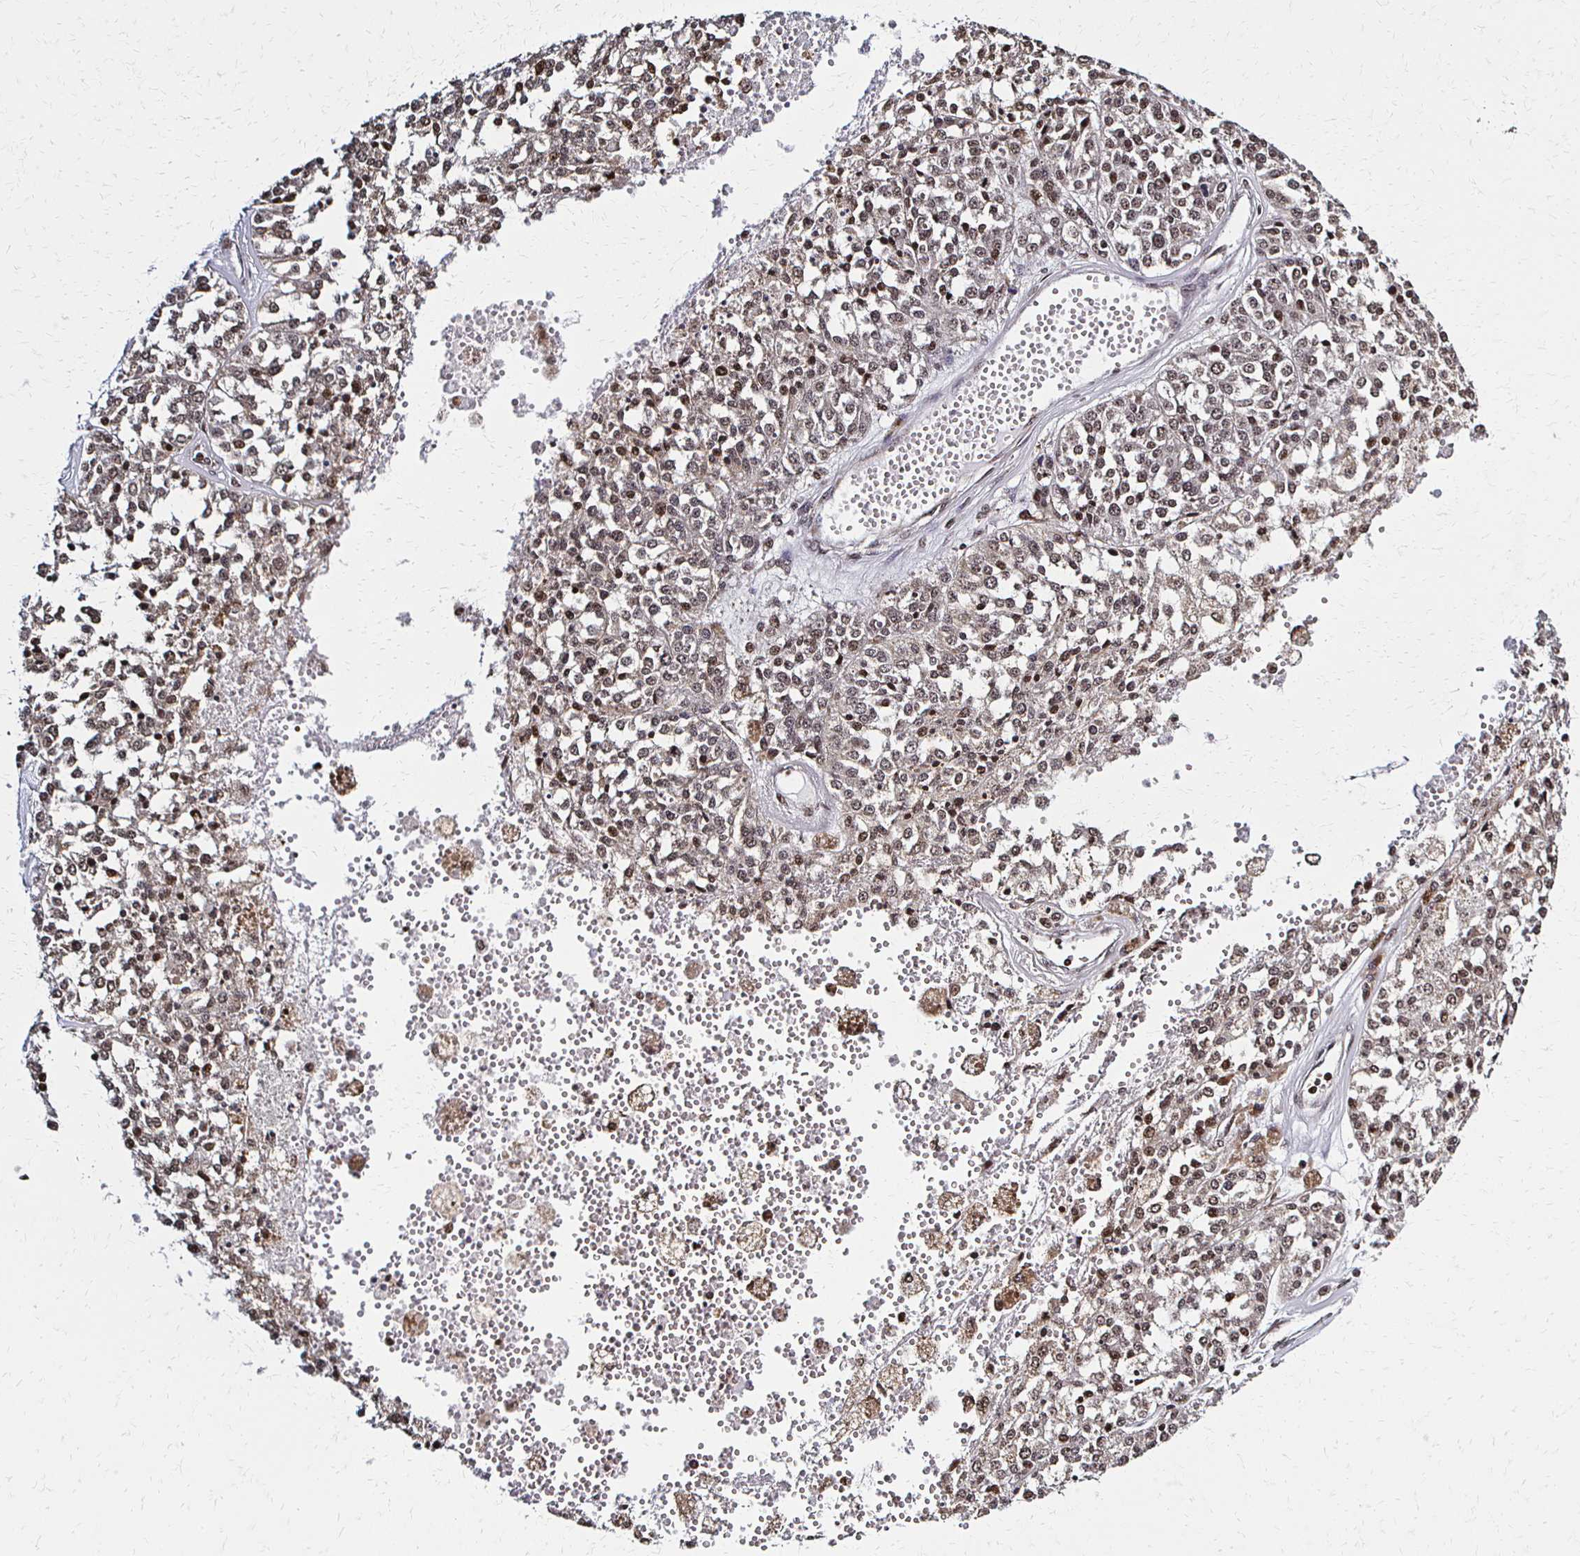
{"staining": {"intensity": "weak", "quantity": ">75%", "location": "nuclear"}, "tissue": "melanoma", "cell_type": "Tumor cells", "image_type": "cancer", "snomed": [{"axis": "morphology", "description": "Malignant melanoma, Metastatic site"}, {"axis": "topography", "description": "Lymph node"}], "caption": "A brown stain labels weak nuclear staining of a protein in human malignant melanoma (metastatic site) tumor cells. Ihc stains the protein in brown and the nuclei are stained blue.", "gene": "HOXA9", "patient": {"sex": "female", "age": 64}}